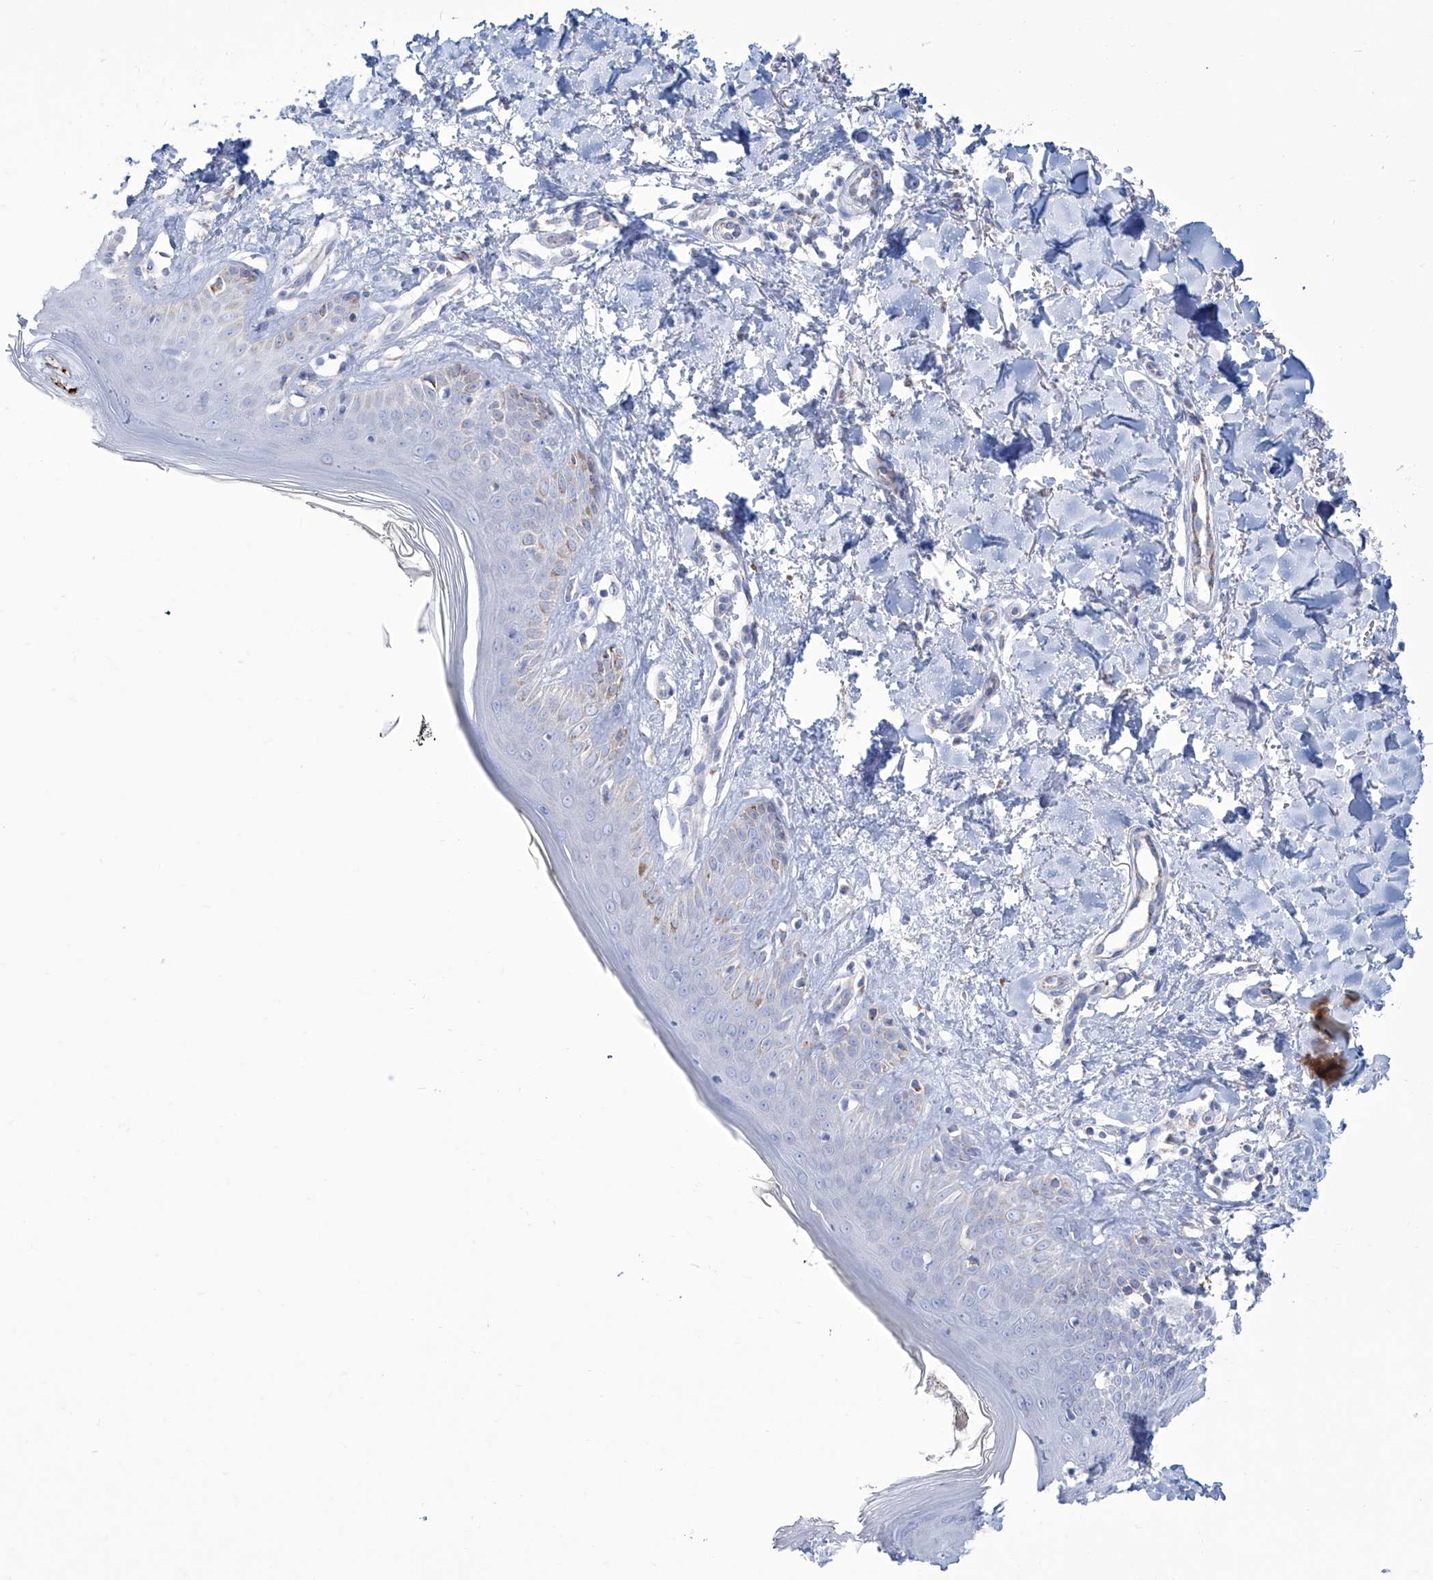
{"staining": {"intensity": "negative", "quantity": "none", "location": "none"}, "tissue": "skin", "cell_type": "Fibroblasts", "image_type": "normal", "snomed": [{"axis": "morphology", "description": "Normal tissue, NOS"}, {"axis": "topography", "description": "Skin"}], "caption": "High power microscopy image of an immunohistochemistry histopathology image of unremarkable skin, revealing no significant staining in fibroblasts.", "gene": "ALDH6A1", "patient": {"sex": "female", "age": 64}}